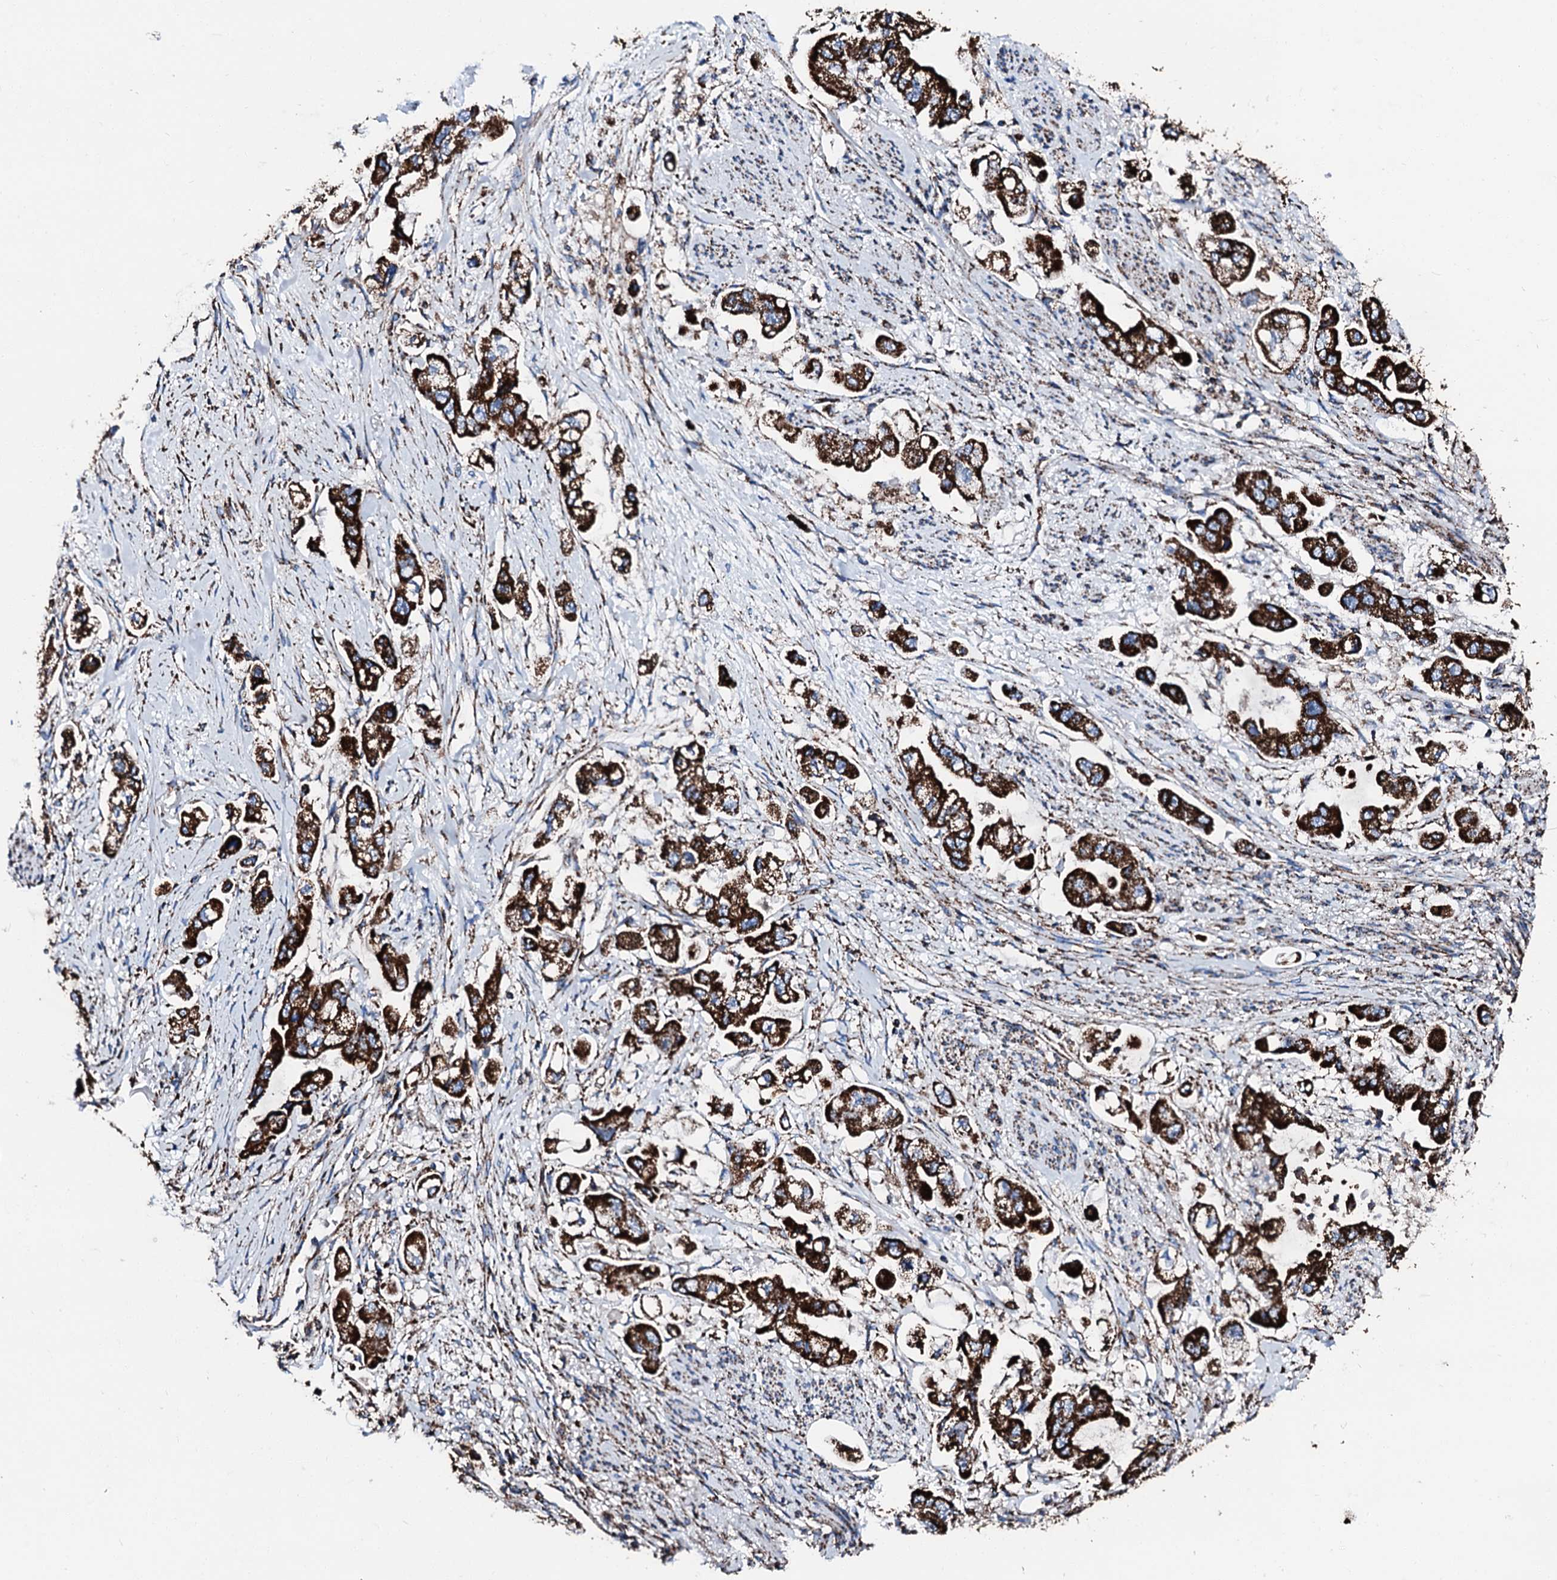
{"staining": {"intensity": "strong", "quantity": ">75%", "location": "cytoplasmic/membranous"}, "tissue": "stomach cancer", "cell_type": "Tumor cells", "image_type": "cancer", "snomed": [{"axis": "morphology", "description": "Adenocarcinoma, NOS"}, {"axis": "topography", "description": "Stomach"}], "caption": "A brown stain highlights strong cytoplasmic/membranous expression of a protein in human adenocarcinoma (stomach) tumor cells.", "gene": "HADH", "patient": {"sex": "male", "age": 62}}